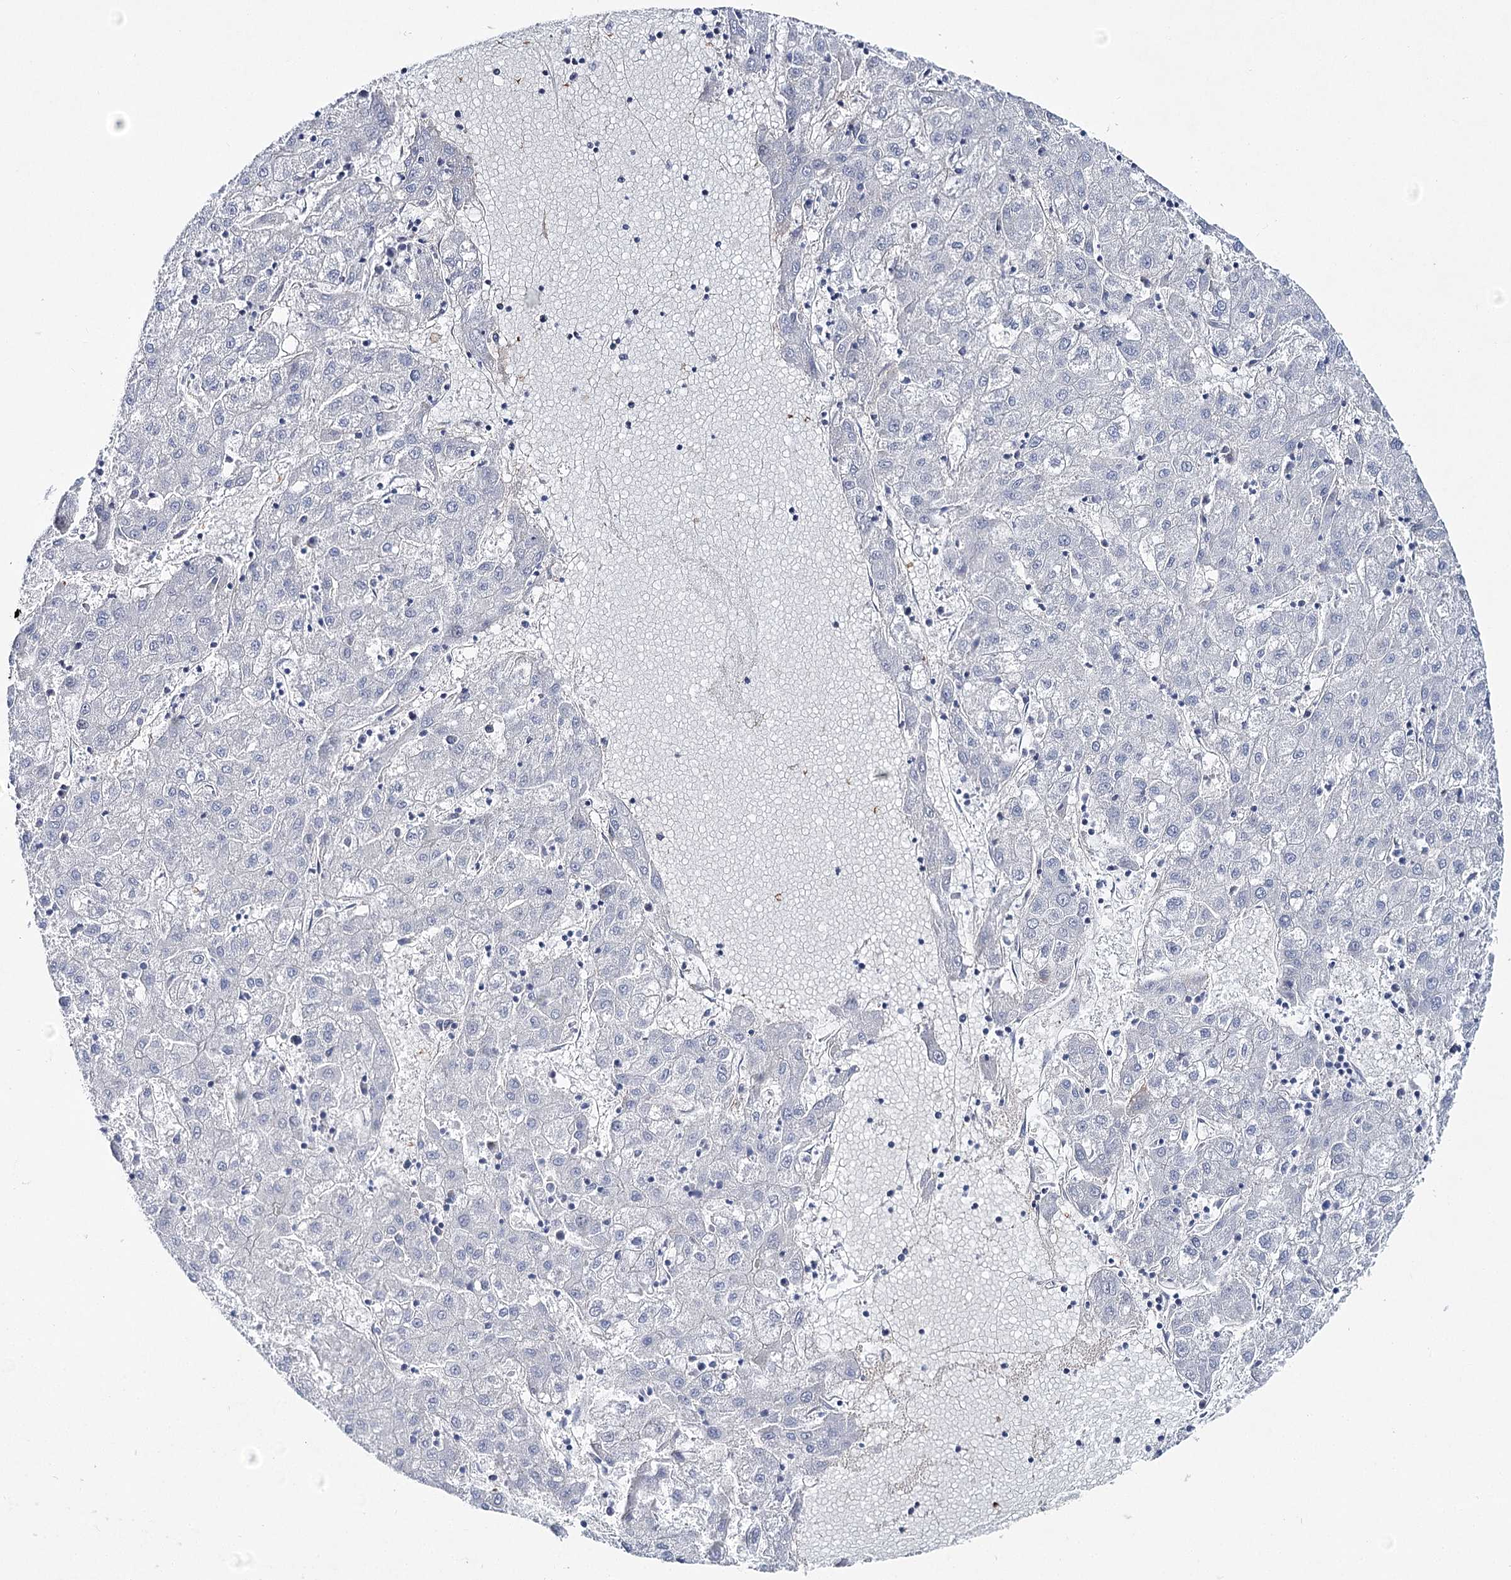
{"staining": {"intensity": "negative", "quantity": "none", "location": "none"}, "tissue": "liver cancer", "cell_type": "Tumor cells", "image_type": "cancer", "snomed": [{"axis": "morphology", "description": "Carcinoma, Hepatocellular, NOS"}, {"axis": "topography", "description": "Liver"}], "caption": "High power microscopy micrograph of an IHC image of hepatocellular carcinoma (liver), revealing no significant positivity in tumor cells.", "gene": "ANKRD23", "patient": {"sex": "male", "age": 72}}